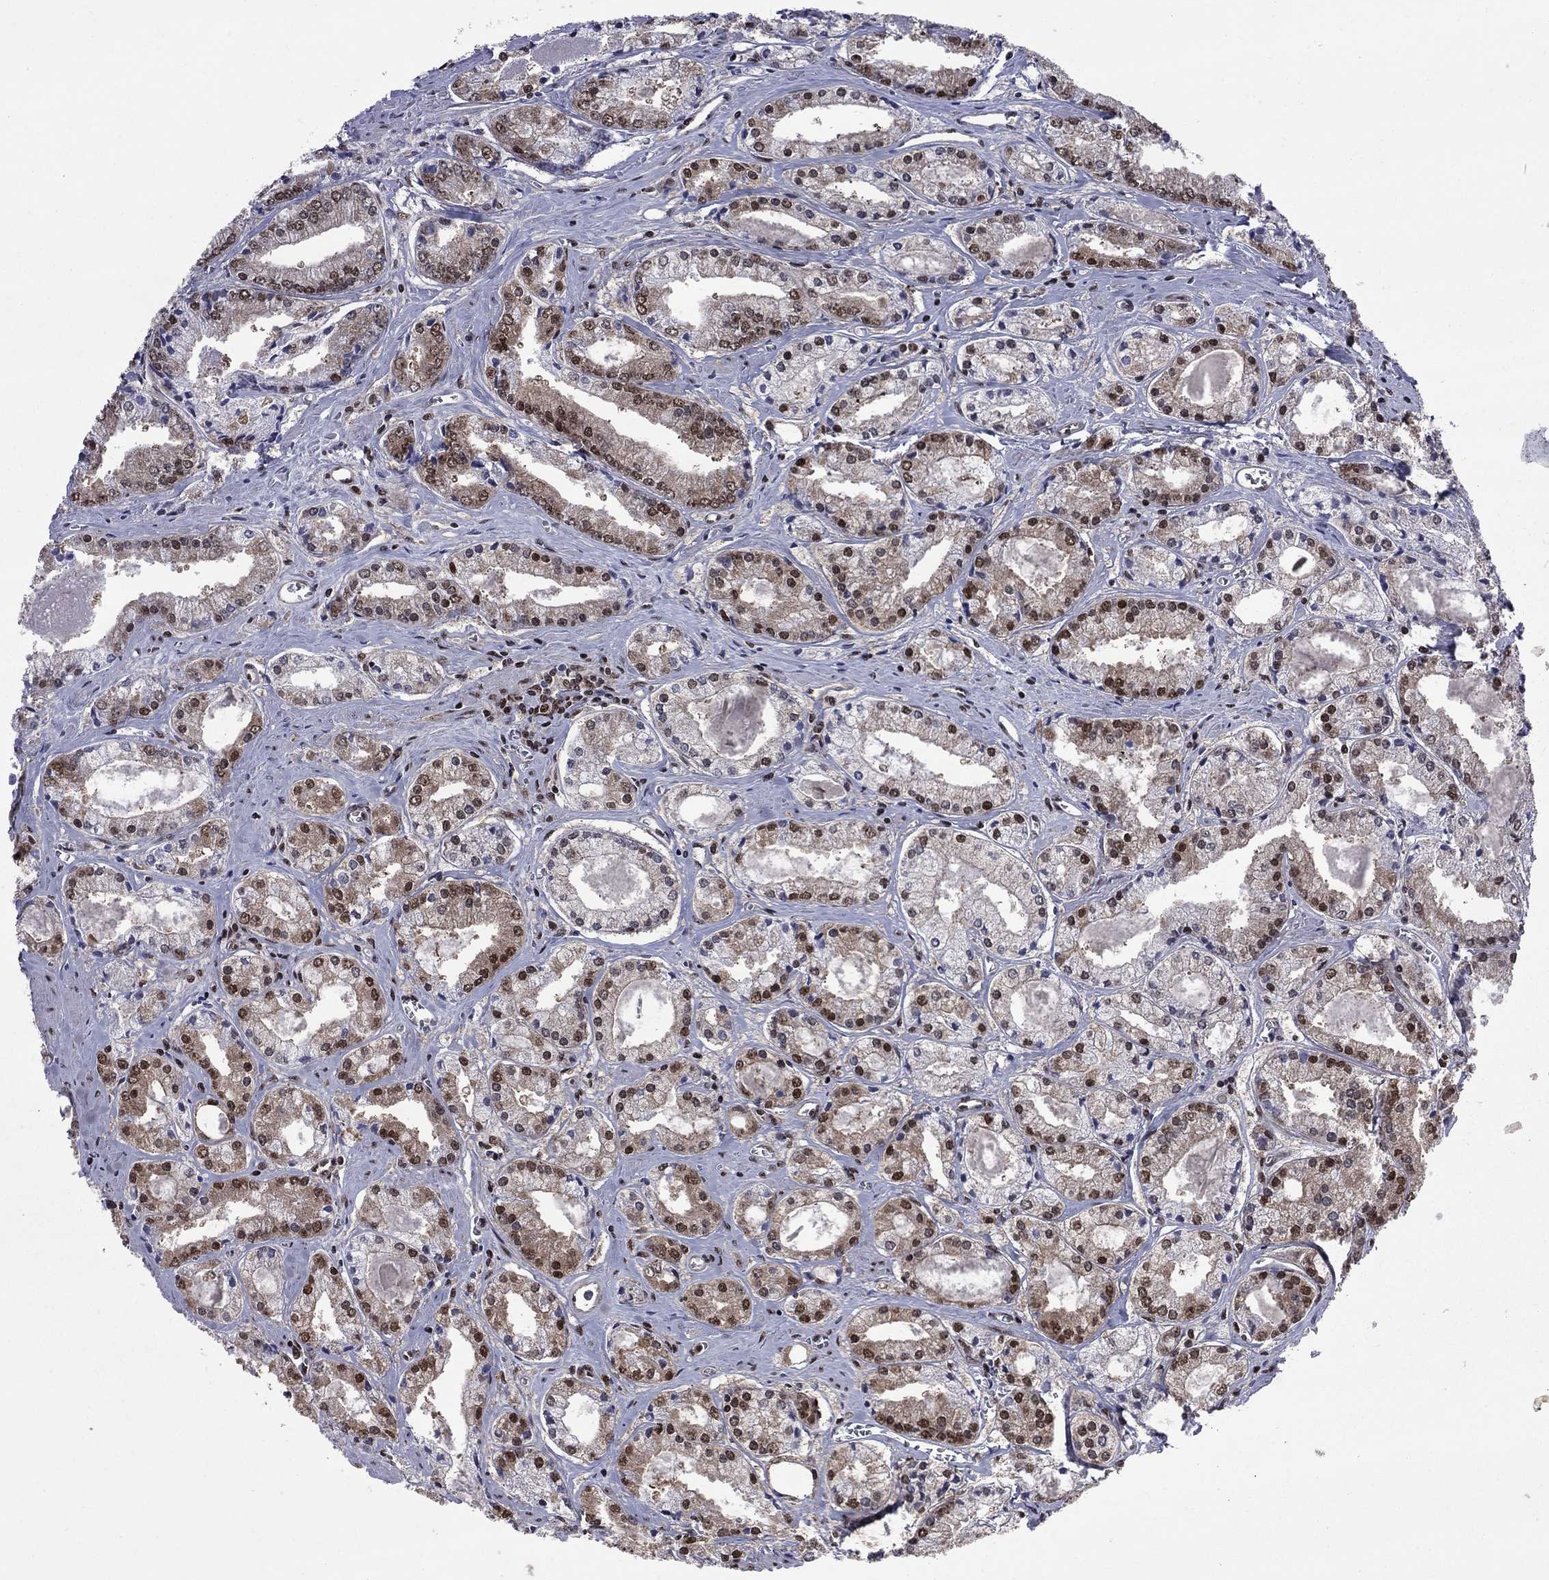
{"staining": {"intensity": "strong", "quantity": ">75%", "location": "nuclear"}, "tissue": "prostate cancer", "cell_type": "Tumor cells", "image_type": "cancer", "snomed": [{"axis": "morphology", "description": "Adenocarcinoma, NOS"}, {"axis": "topography", "description": "Prostate"}], "caption": "Immunohistochemistry (IHC) staining of adenocarcinoma (prostate), which reveals high levels of strong nuclear expression in about >75% of tumor cells indicating strong nuclear protein expression. The staining was performed using DAB (brown) for protein detection and nuclei were counterstained in hematoxylin (blue).", "gene": "MED25", "patient": {"sex": "male", "age": 72}}